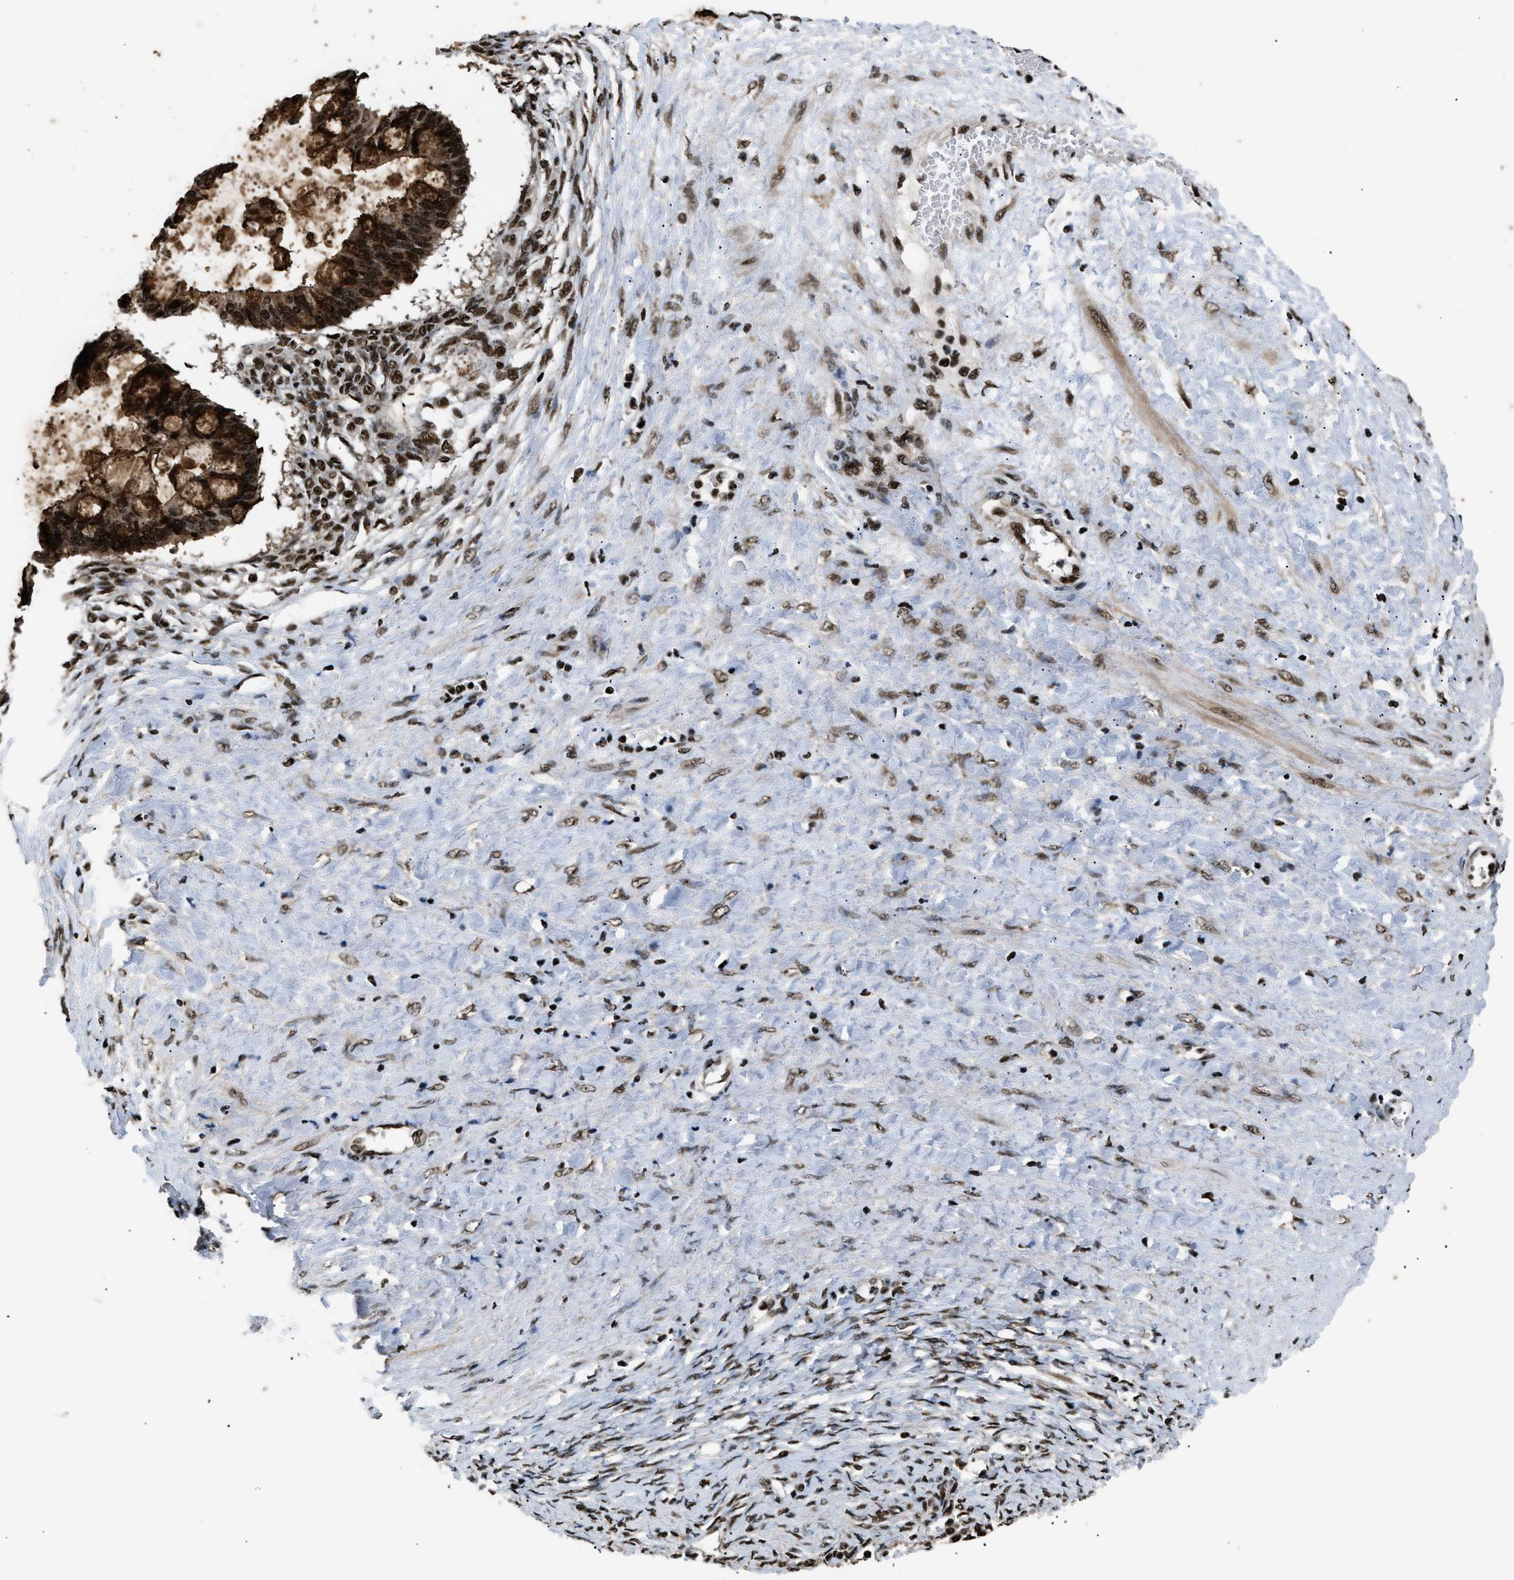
{"staining": {"intensity": "strong", "quantity": ">75%", "location": "cytoplasmic/membranous,nuclear"}, "tissue": "ovarian cancer", "cell_type": "Tumor cells", "image_type": "cancer", "snomed": [{"axis": "morphology", "description": "Cystadenocarcinoma, mucinous, NOS"}, {"axis": "topography", "description": "Ovary"}], "caption": "The image shows a brown stain indicating the presence of a protein in the cytoplasmic/membranous and nuclear of tumor cells in ovarian cancer (mucinous cystadenocarcinoma).", "gene": "RBM5", "patient": {"sex": "female", "age": 73}}